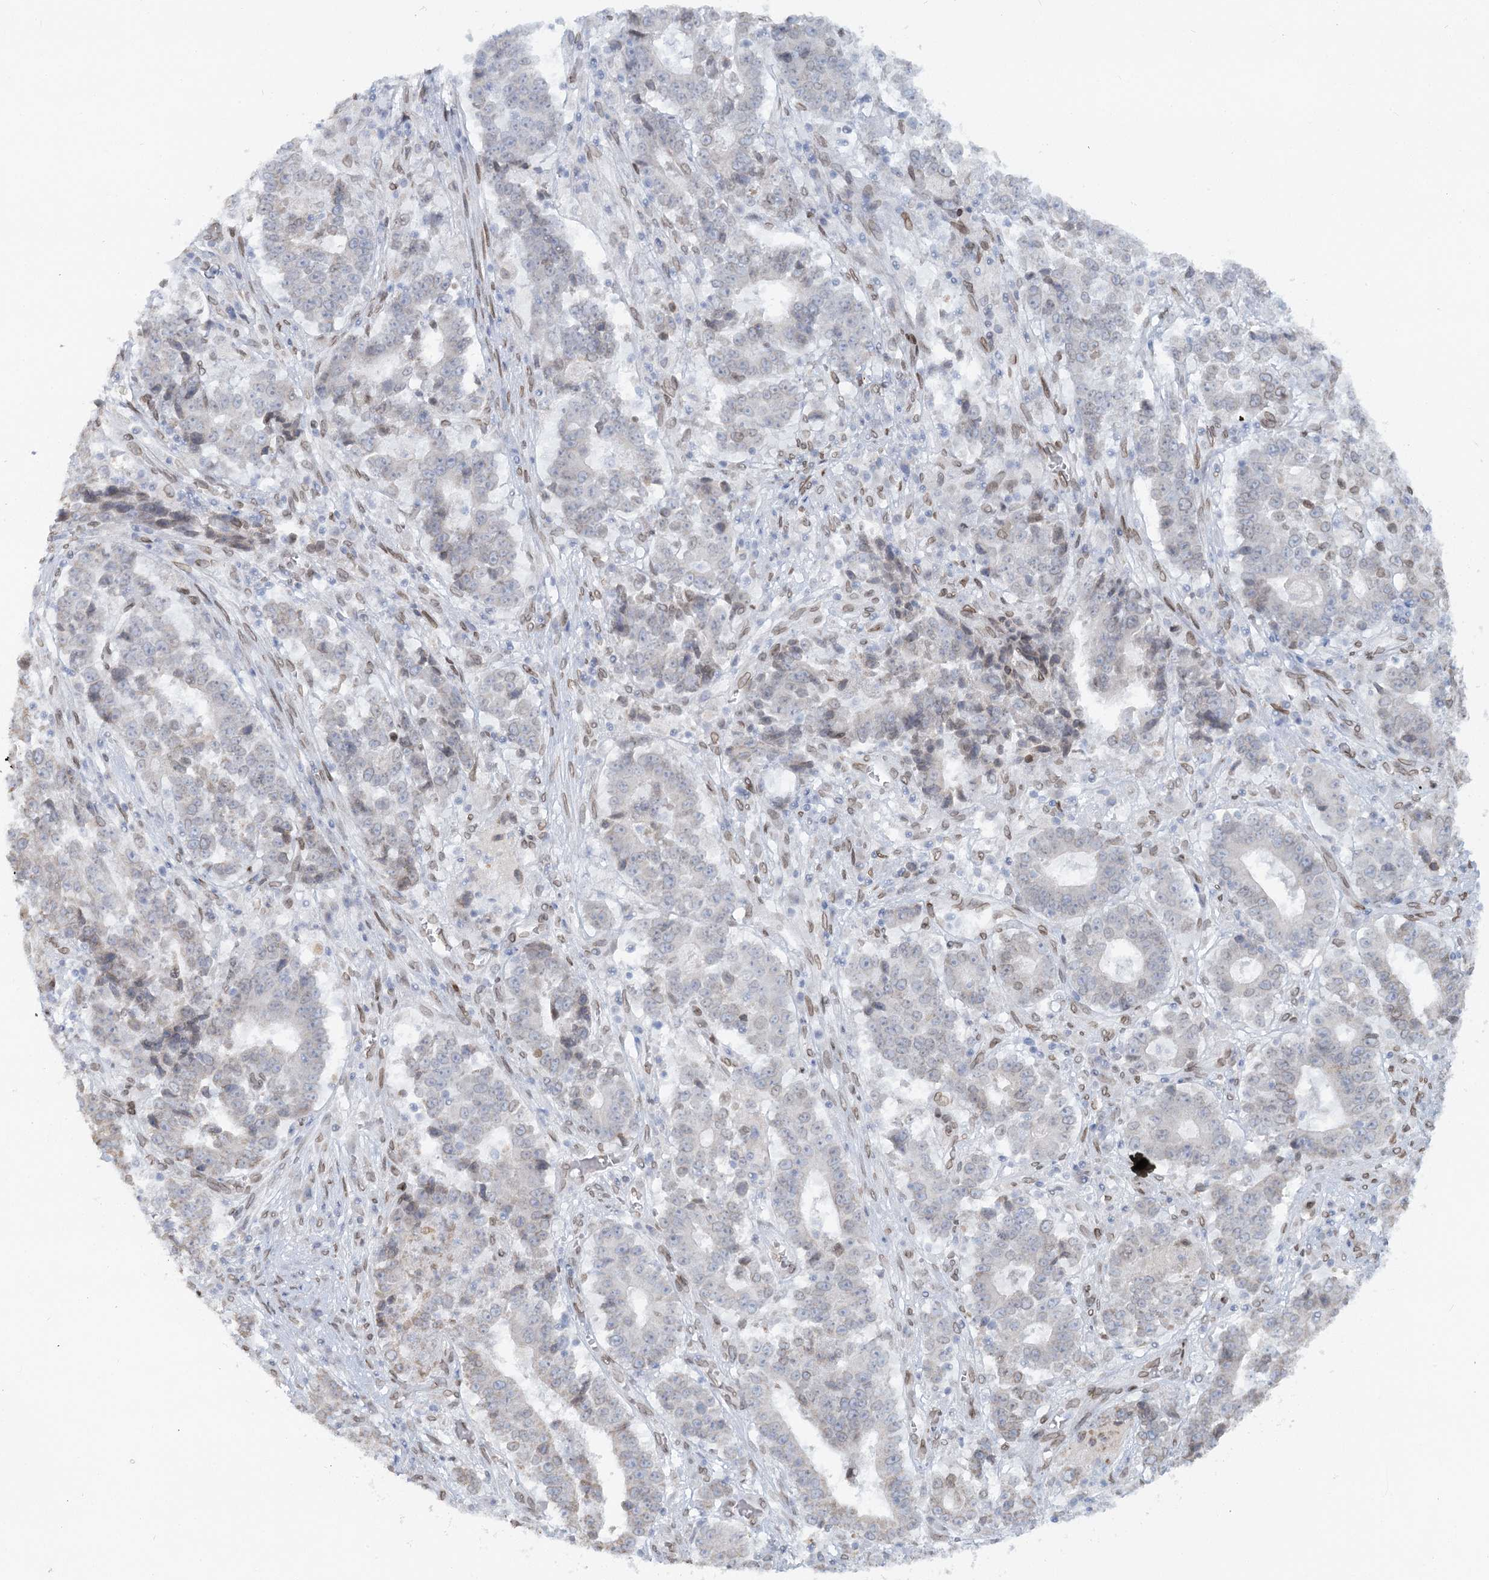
{"staining": {"intensity": "negative", "quantity": "none", "location": "none"}, "tissue": "stomach cancer", "cell_type": "Tumor cells", "image_type": "cancer", "snomed": [{"axis": "morphology", "description": "Adenocarcinoma, NOS"}, {"axis": "topography", "description": "Stomach"}], "caption": "DAB (3,3'-diaminobenzidine) immunohistochemical staining of adenocarcinoma (stomach) reveals no significant positivity in tumor cells. The staining is performed using DAB (3,3'-diaminobenzidine) brown chromogen with nuclei counter-stained in using hematoxylin.", "gene": "VWA5A", "patient": {"sex": "male", "age": 59}}